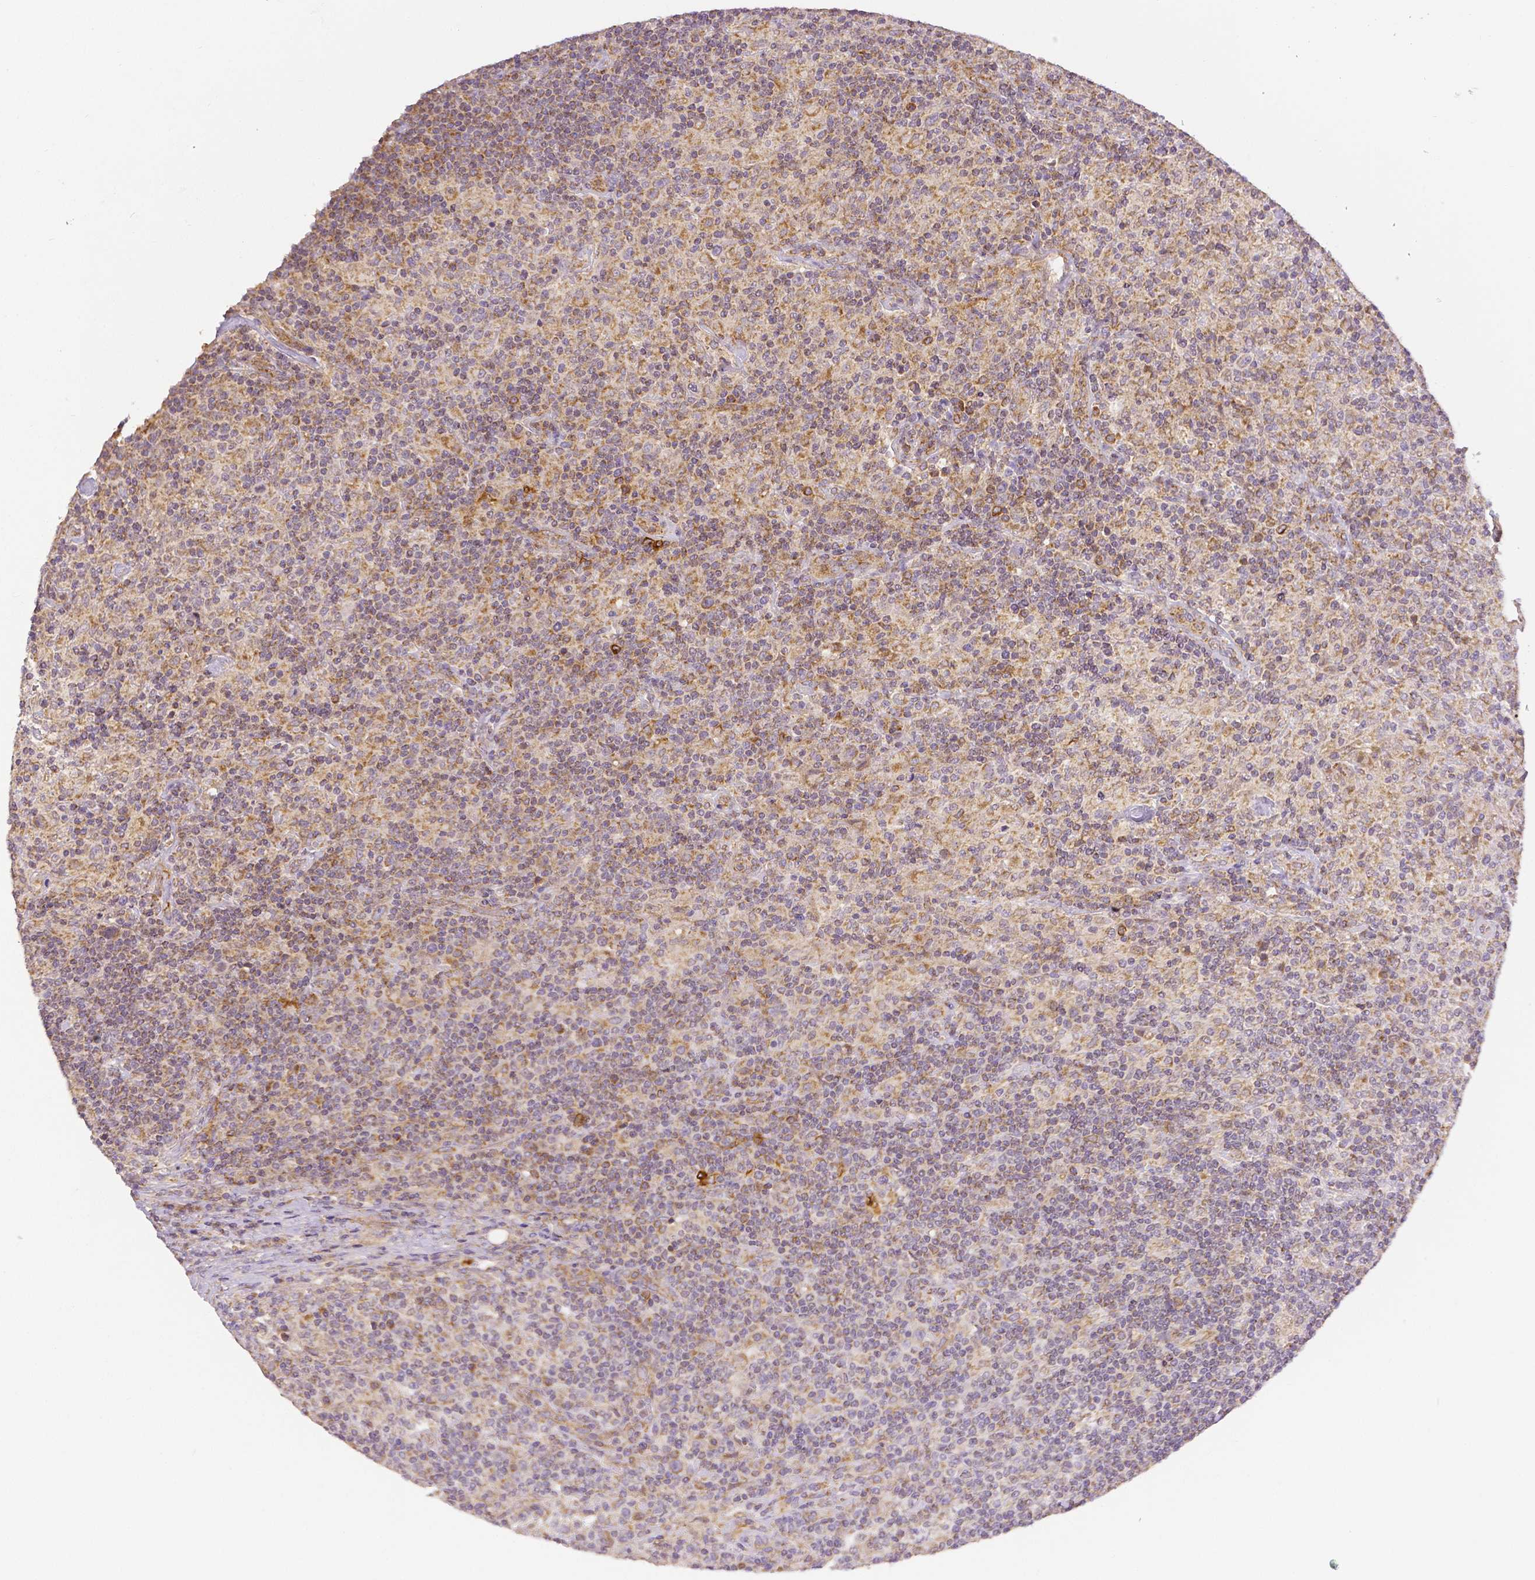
{"staining": {"intensity": "moderate", "quantity": "<25%", "location": "cytoplasmic/membranous"}, "tissue": "lymphoma", "cell_type": "Tumor cells", "image_type": "cancer", "snomed": [{"axis": "morphology", "description": "Hodgkin's disease, NOS"}, {"axis": "topography", "description": "Lymph node"}], "caption": "A brown stain highlights moderate cytoplasmic/membranous staining of a protein in human lymphoma tumor cells.", "gene": "RHOT1", "patient": {"sex": "male", "age": 70}}